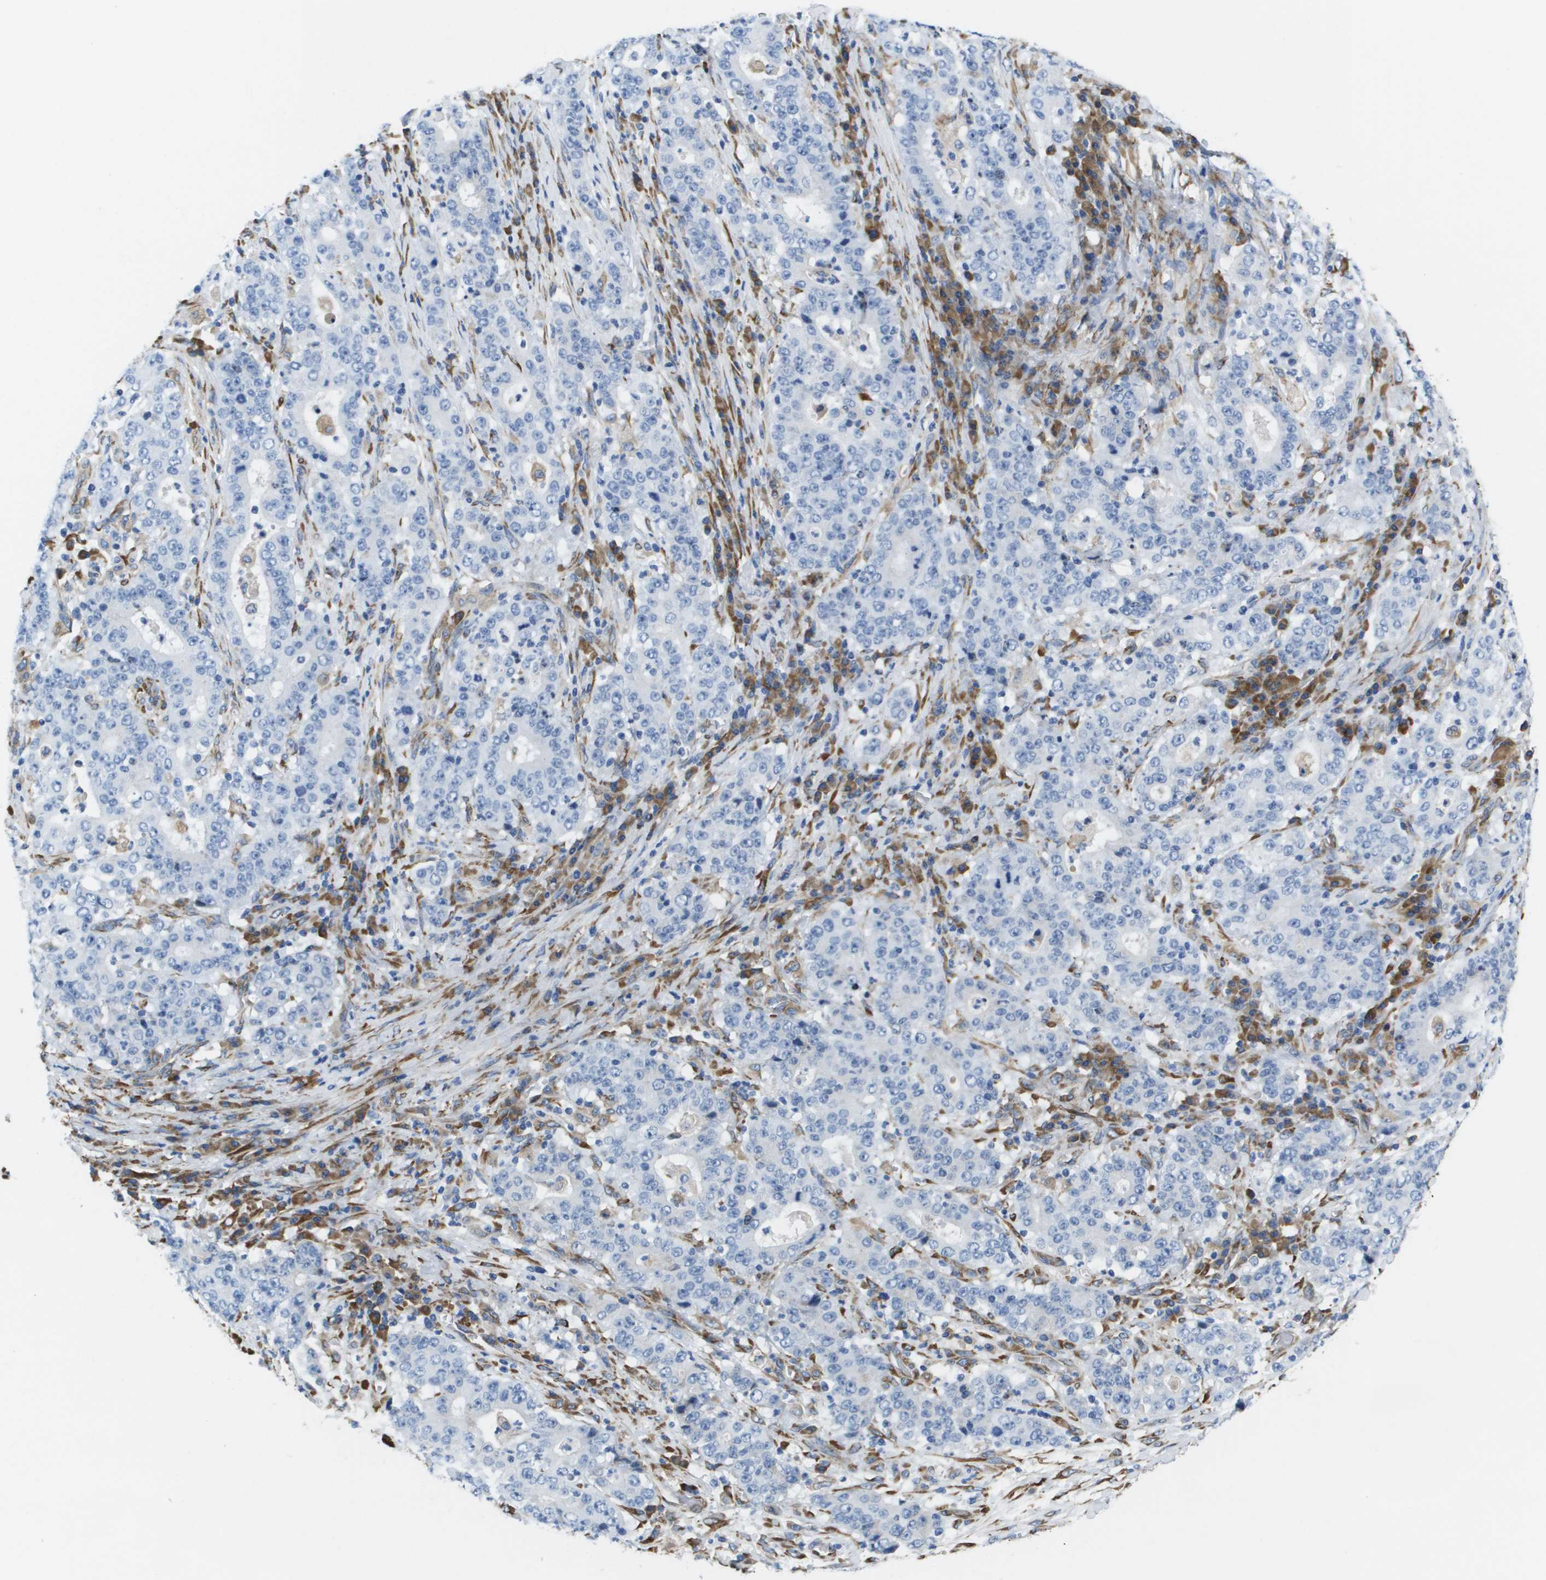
{"staining": {"intensity": "negative", "quantity": "none", "location": "none"}, "tissue": "stomach cancer", "cell_type": "Tumor cells", "image_type": "cancer", "snomed": [{"axis": "morphology", "description": "Normal tissue, NOS"}, {"axis": "morphology", "description": "Adenocarcinoma, NOS"}, {"axis": "topography", "description": "Stomach, upper"}, {"axis": "topography", "description": "Stomach"}], "caption": "Immunohistochemical staining of stomach cancer (adenocarcinoma) demonstrates no significant staining in tumor cells.", "gene": "ST3GAL2", "patient": {"sex": "male", "age": 59}}